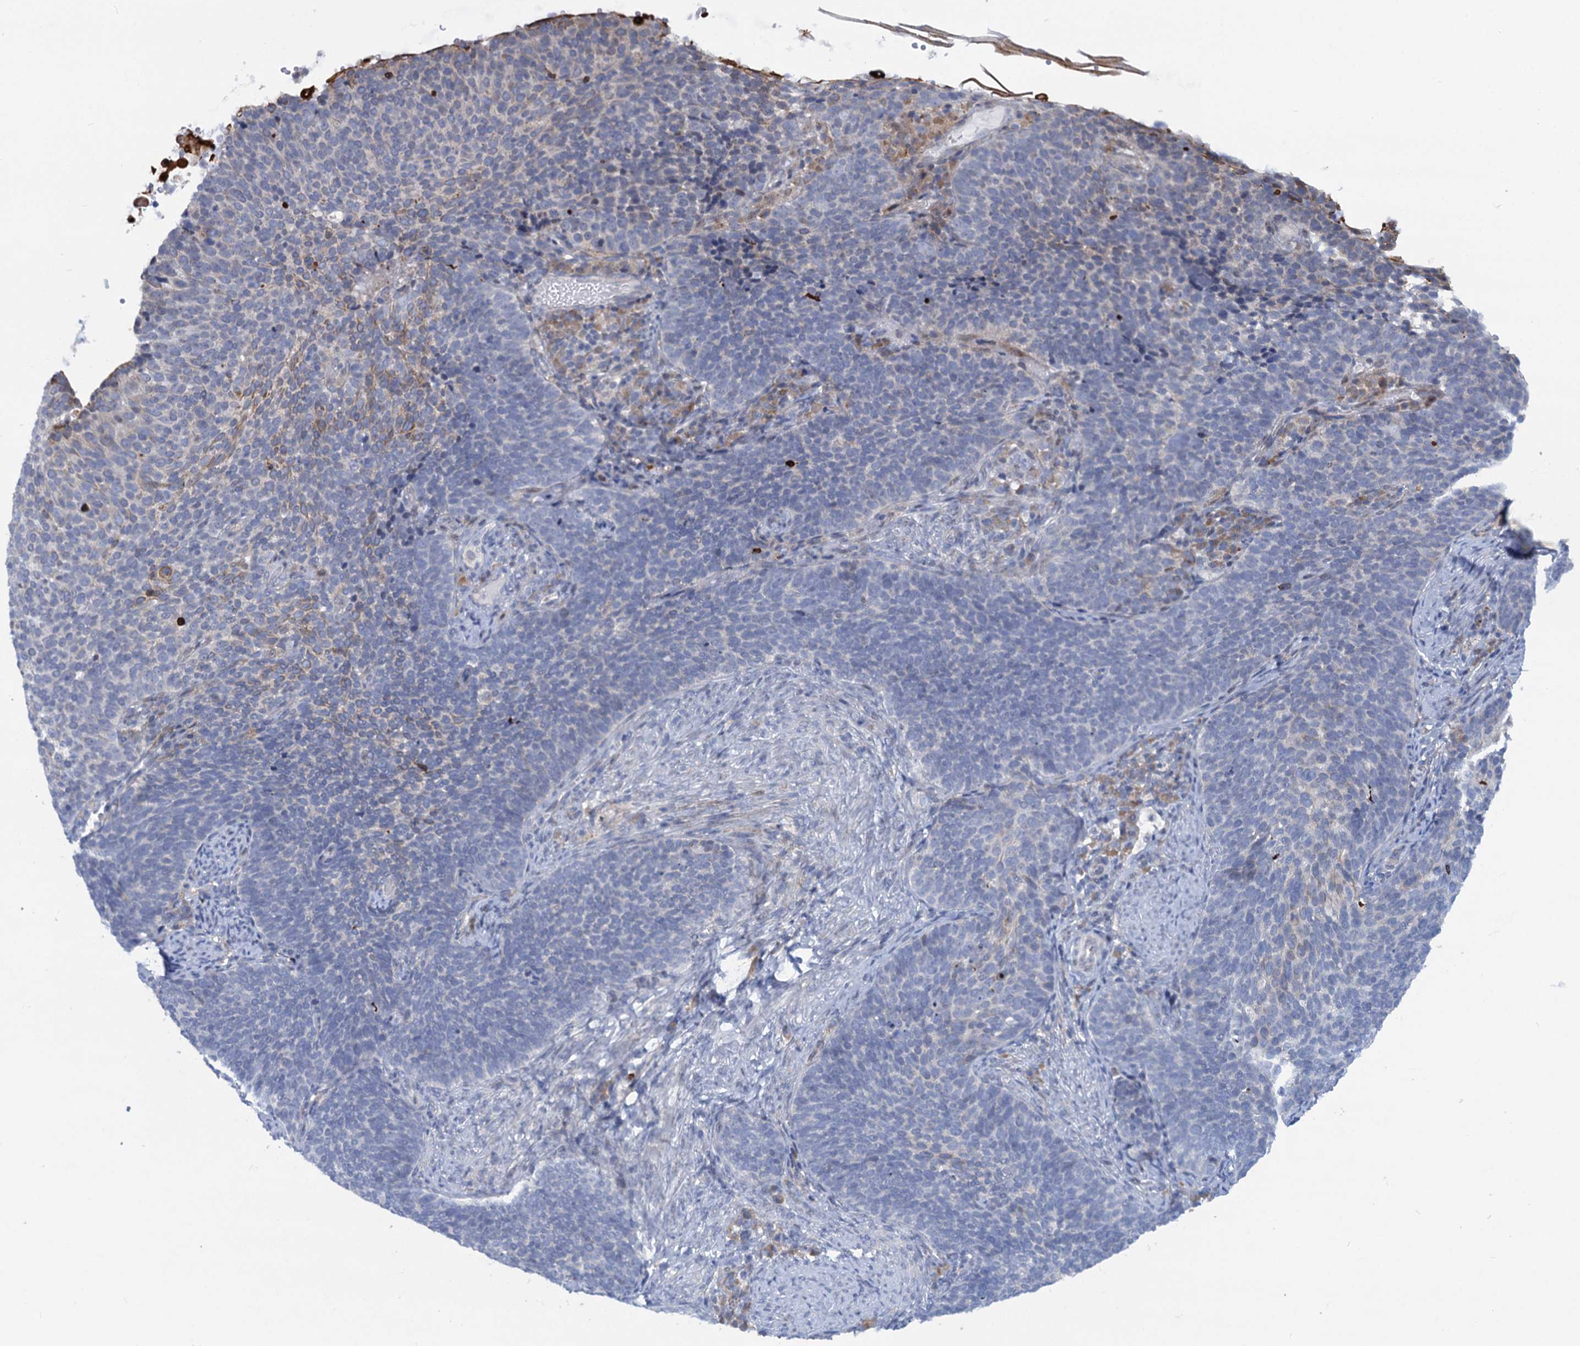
{"staining": {"intensity": "negative", "quantity": "none", "location": "none"}, "tissue": "cervical cancer", "cell_type": "Tumor cells", "image_type": "cancer", "snomed": [{"axis": "morphology", "description": "Normal tissue, NOS"}, {"axis": "morphology", "description": "Squamous cell carcinoma, NOS"}, {"axis": "topography", "description": "Cervix"}], "caption": "Cervical squamous cell carcinoma was stained to show a protein in brown. There is no significant staining in tumor cells.", "gene": "QPCTL", "patient": {"sex": "female", "age": 39}}